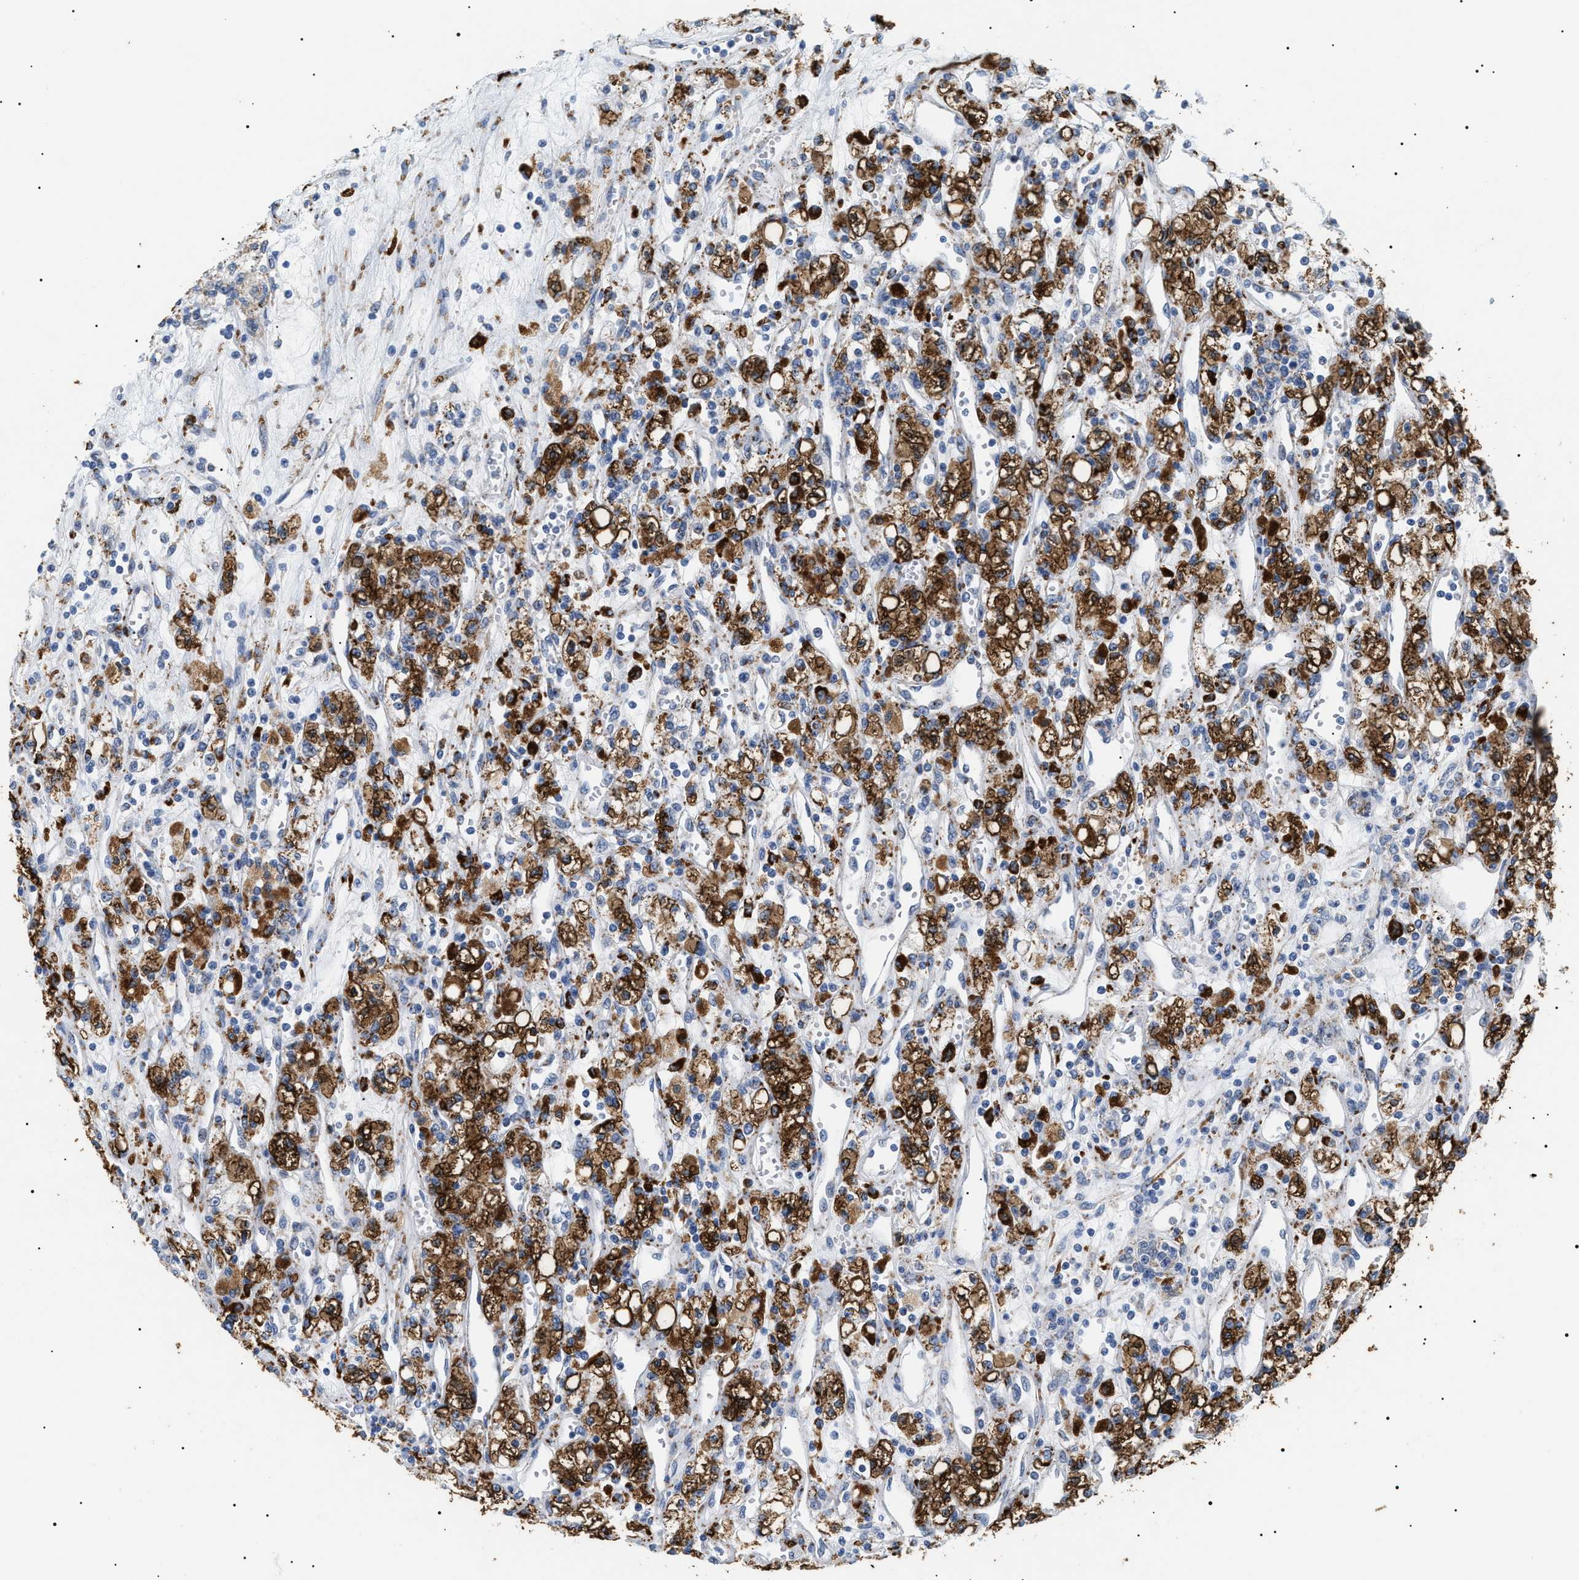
{"staining": {"intensity": "strong", "quantity": ">75%", "location": "cytoplasmic/membranous"}, "tissue": "renal cancer", "cell_type": "Tumor cells", "image_type": "cancer", "snomed": [{"axis": "morphology", "description": "Adenocarcinoma, NOS"}, {"axis": "topography", "description": "Kidney"}], "caption": "Immunohistochemistry photomicrograph of neoplastic tissue: human renal cancer stained using immunohistochemistry (IHC) exhibits high levels of strong protein expression localized specifically in the cytoplasmic/membranous of tumor cells, appearing as a cytoplasmic/membranous brown color.", "gene": "HSD17B11", "patient": {"sex": "male", "age": 59}}